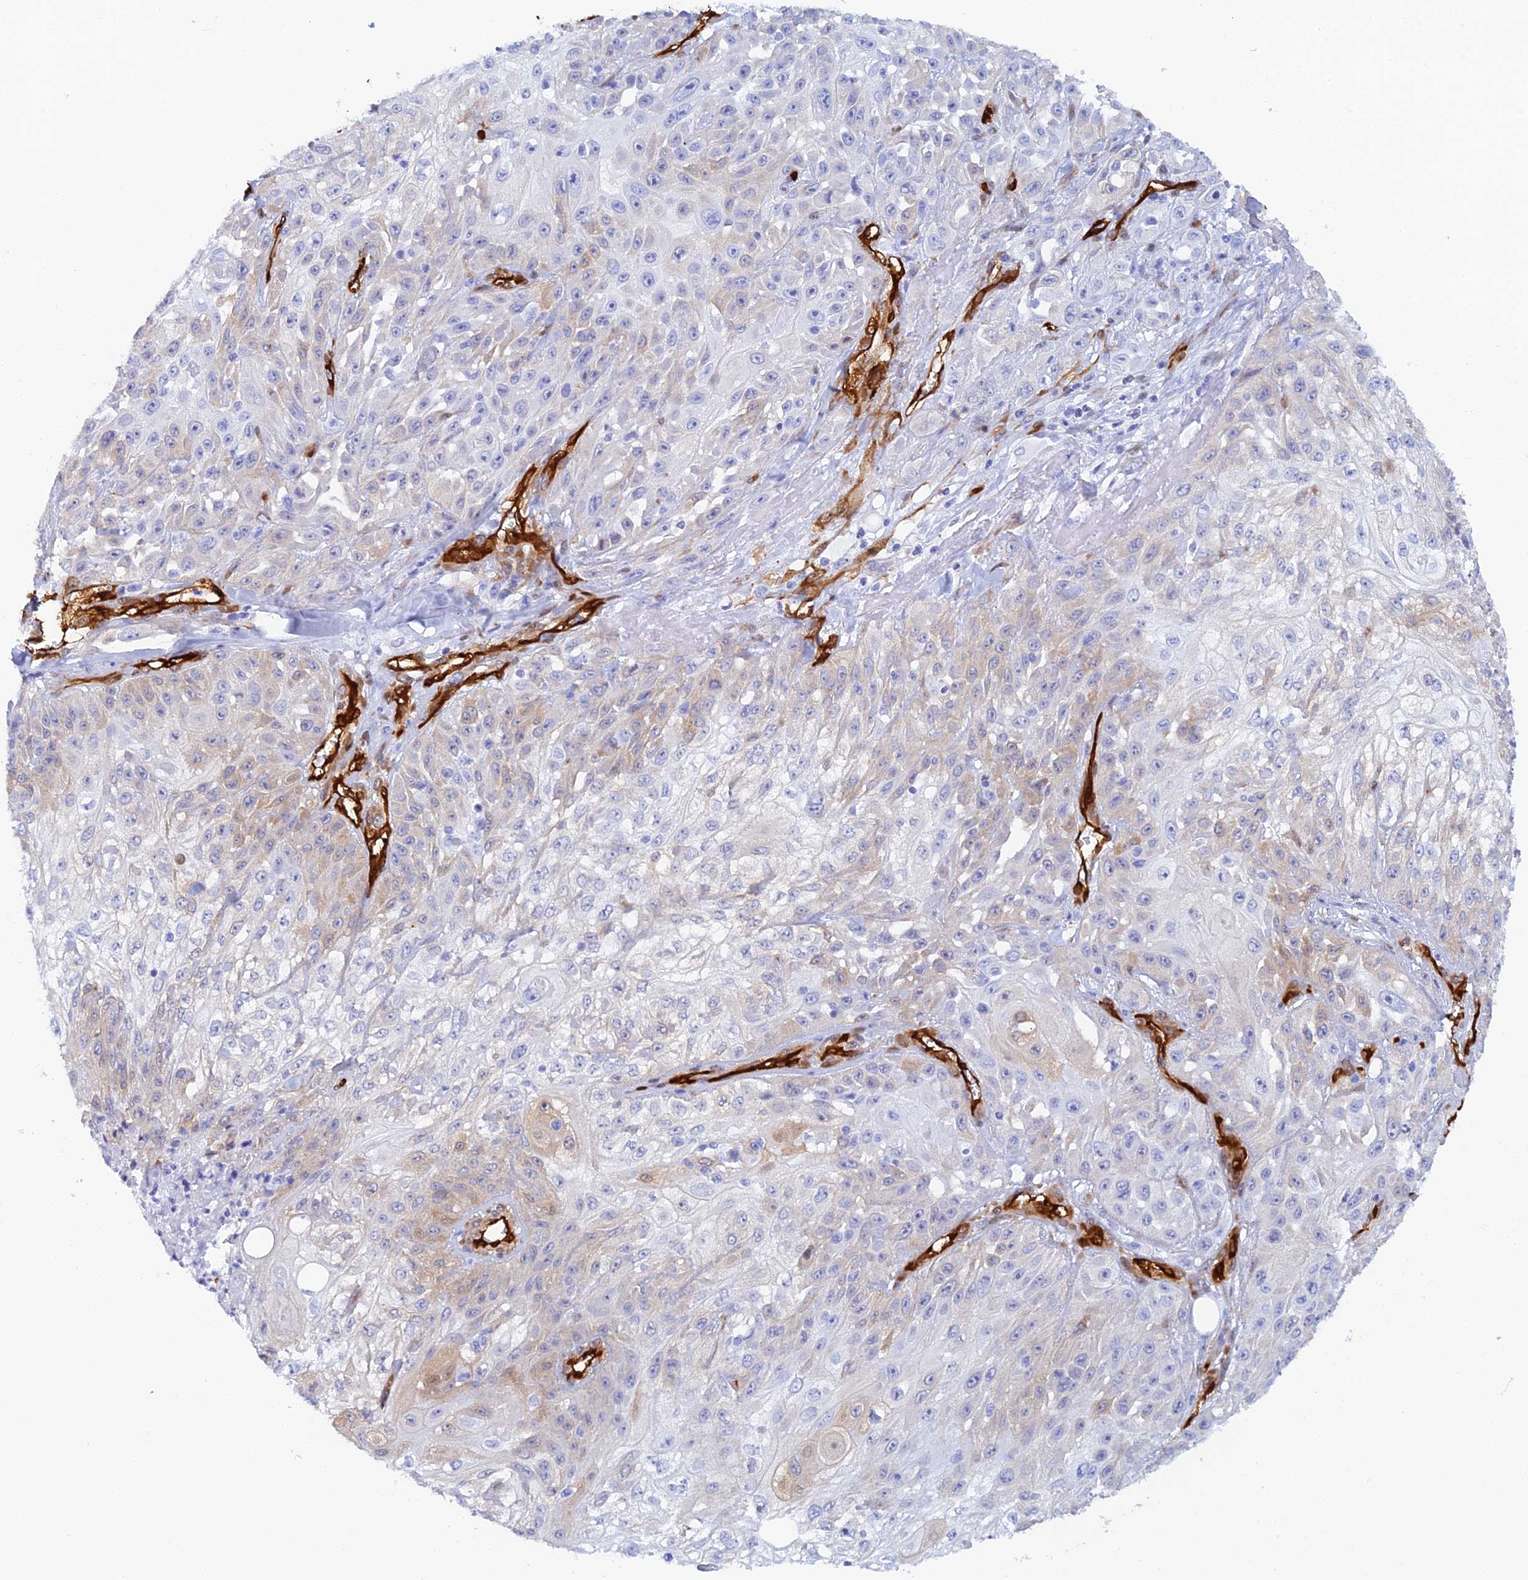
{"staining": {"intensity": "negative", "quantity": "none", "location": "none"}, "tissue": "skin cancer", "cell_type": "Tumor cells", "image_type": "cancer", "snomed": [{"axis": "morphology", "description": "Squamous cell carcinoma, NOS"}, {"axis": "morphology", "description": "Squamous cell carcinoma, metastatic, NOS"}, {"axis": "topography", "description": "Skin"}, {"axis": "topography", "description": "Lymph node"}], "caption": "Human skin cancer (metastatic squamous cell carcinoma) stained for a protein using immunohistochemistry exhibits no positivity in tumor cells.", "gene": "CRIP2", "patient": {"sex": "male", "age": 75}}